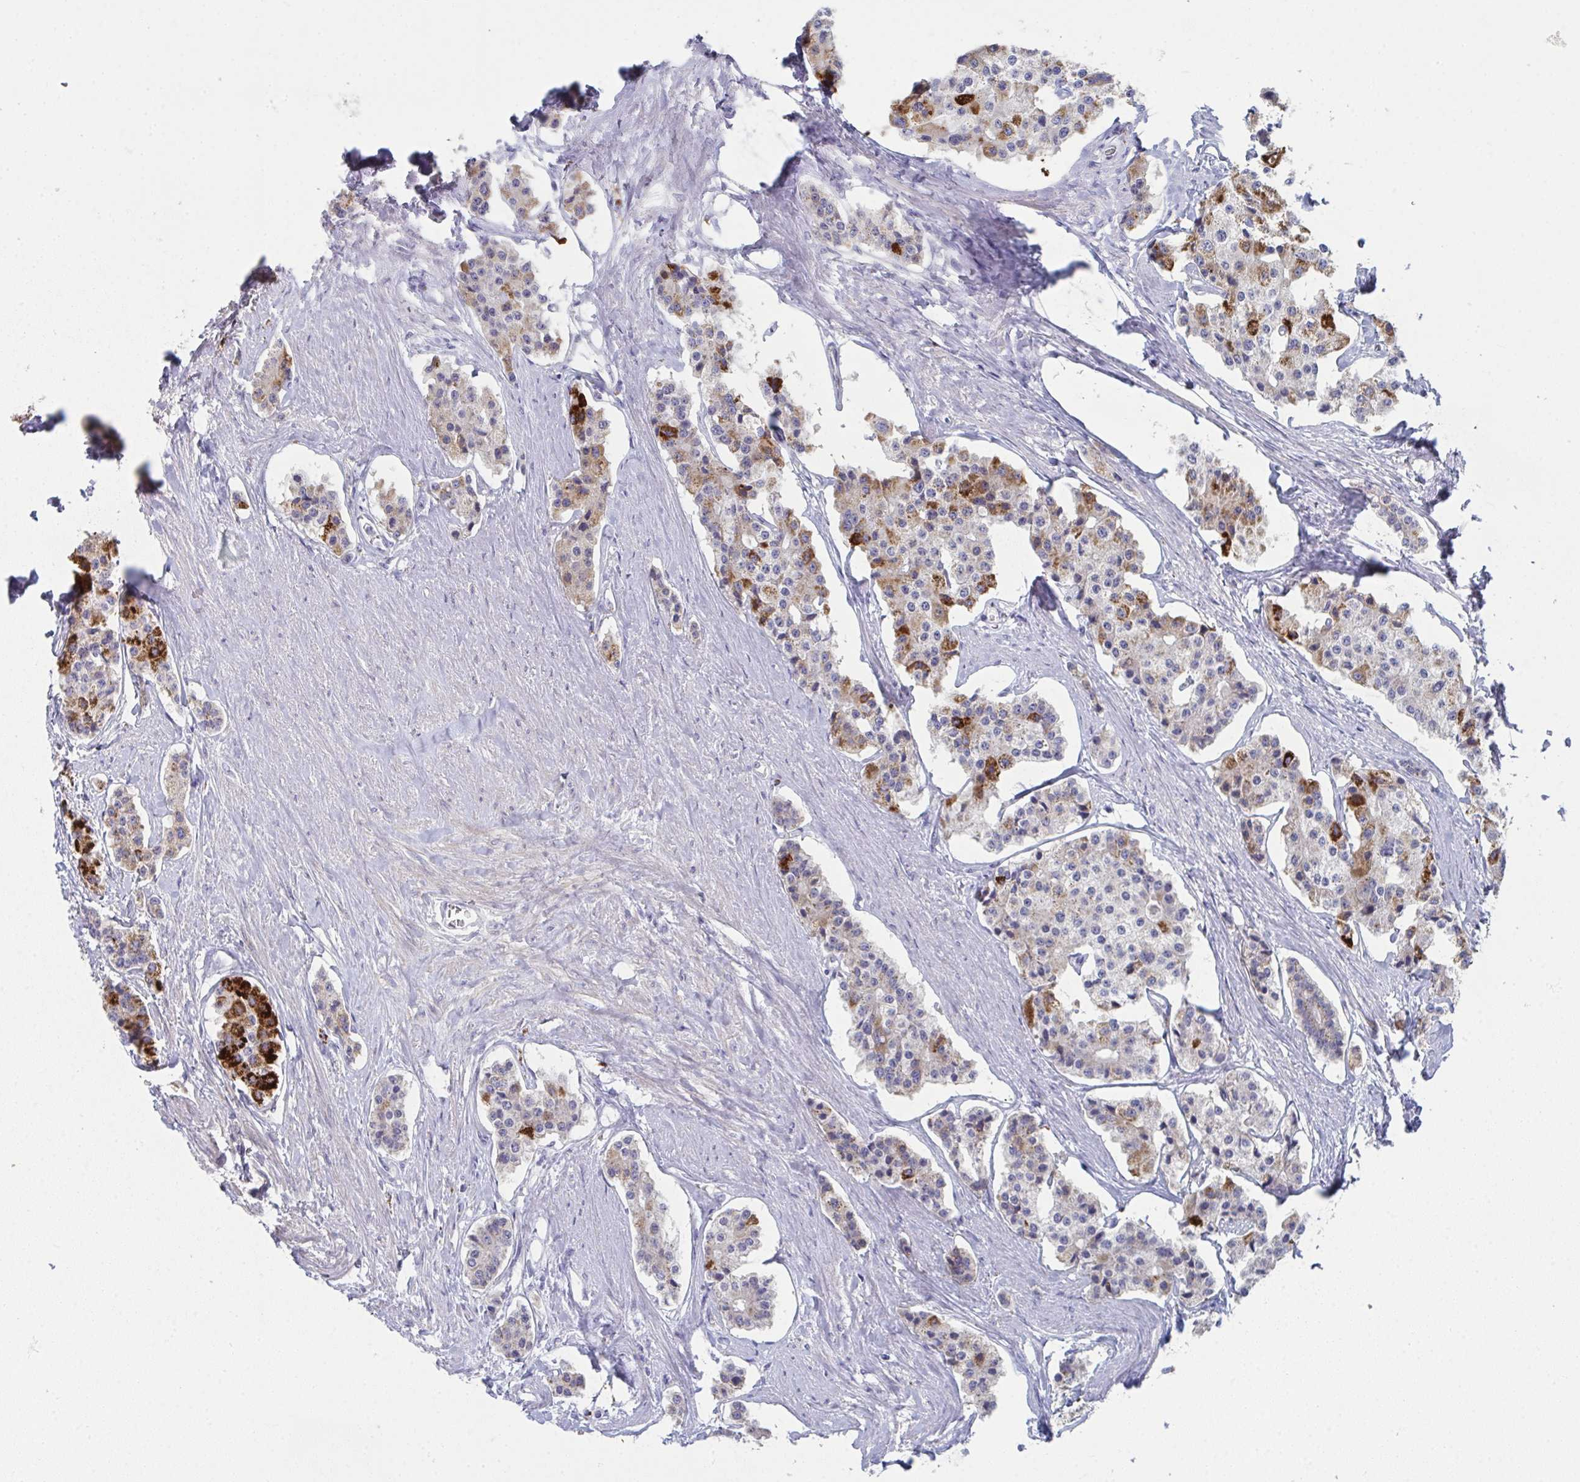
{"staining": {"intensity": "strong", "quantity": "<25%", "location": "cytoplasmic/membranous"}, "tissue": "carcinoid", "cell_type": "Tumor cells", "image_type": "cancer", "snomed": [{"axis": "morphology", "description": "Carcinoid, malignant, NOS"}, {"axis": "topography", "description": "Small intestine"}], "caption": "IHC micrograph of human carcinoid stained for a protein (brown), which displays medium levels of strong cytoplasmic/membranous expression in about <25% of tumor cells.", "gene": "VWDE", "patient": {"sex": "female", "age": 65}}